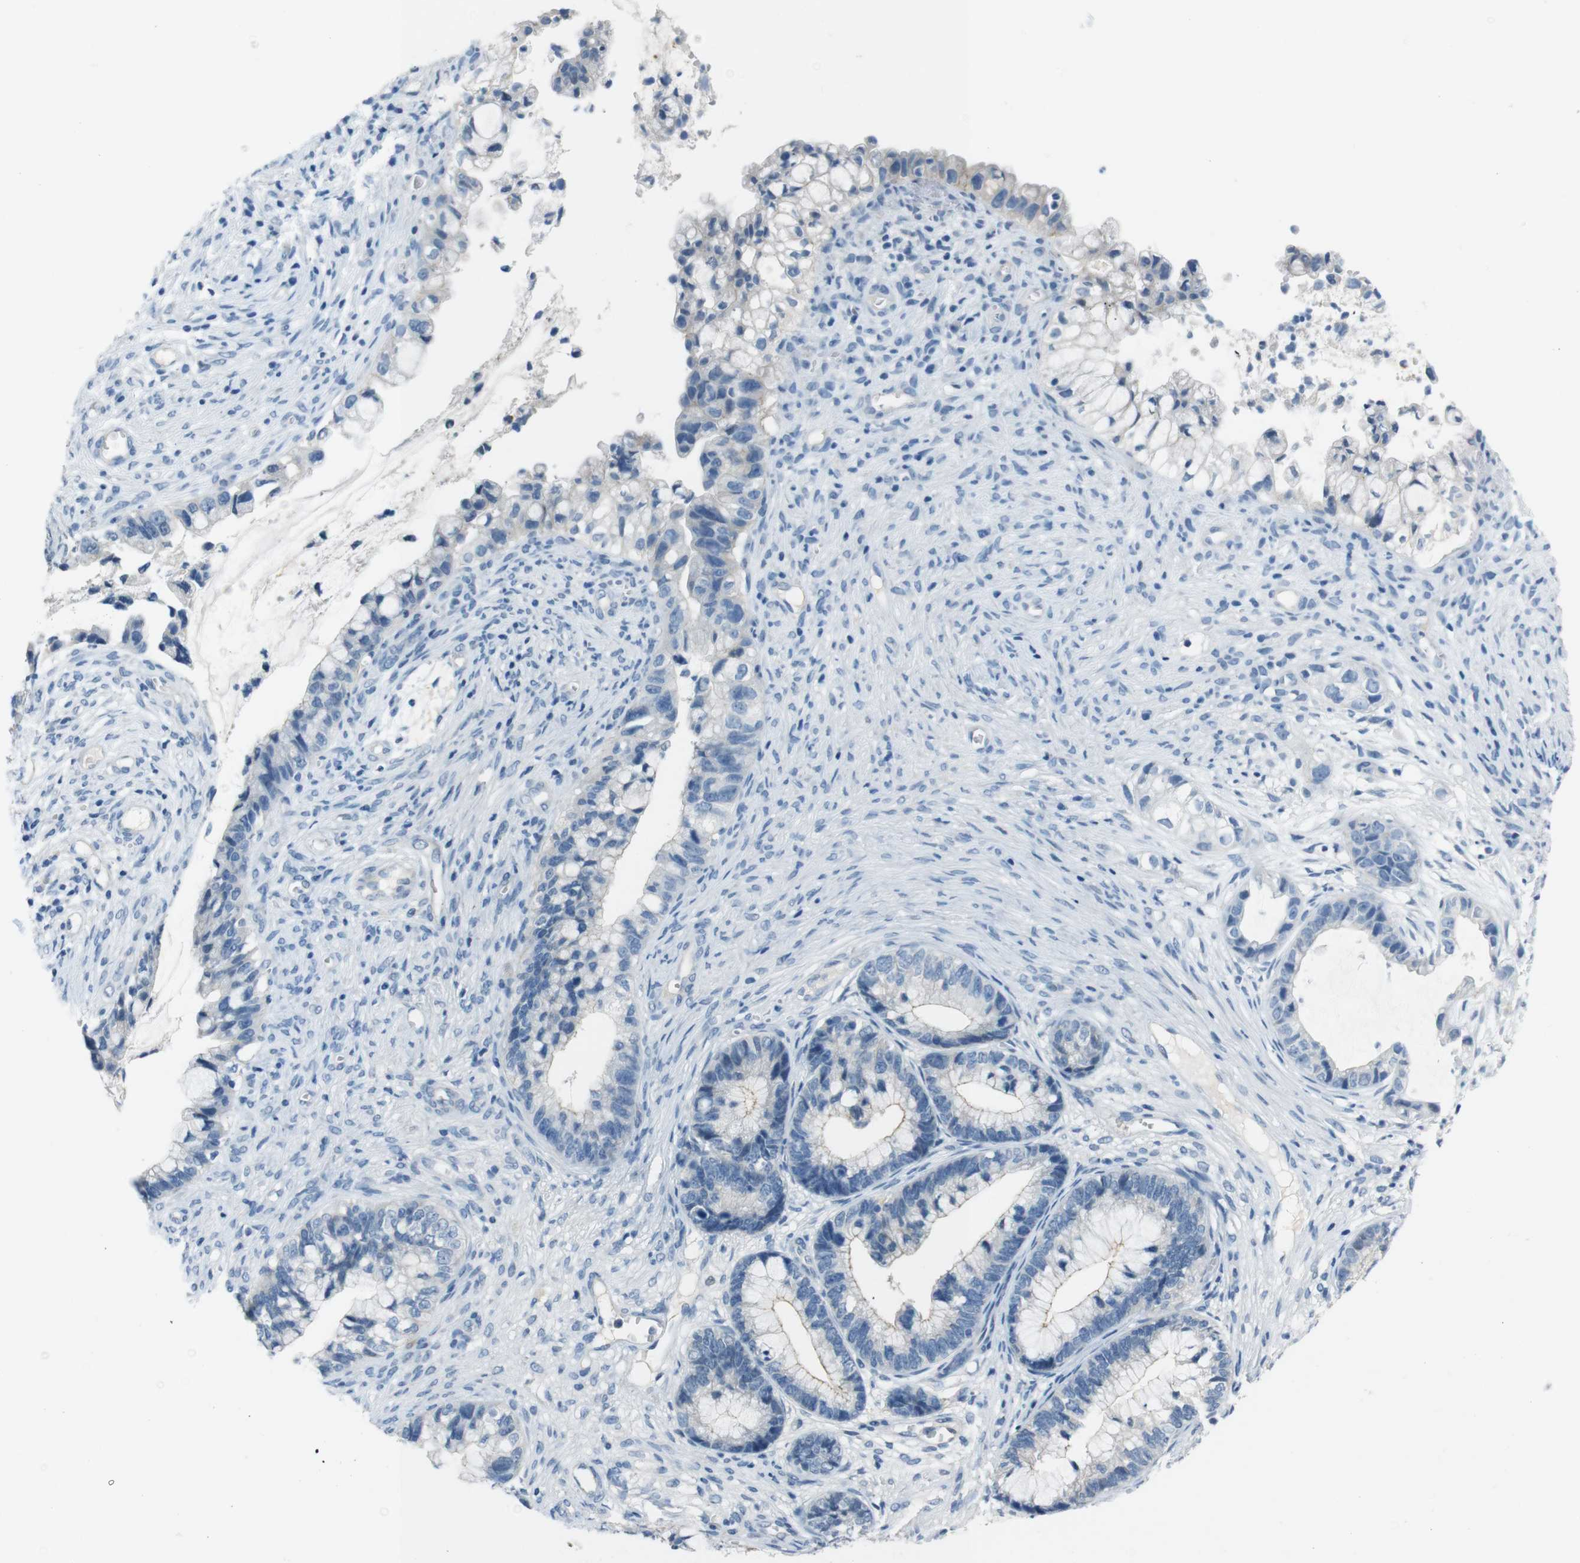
{"staining": {"intensity": "negative", "quantity": "none", "location": "none"}, "tissue": "cervical cancer", "cell_type": "Tumor cells", "image_type": "cancer", "snomed": [{"axis": "morphology", "description": "Adenocarcinoma, NOS"}, {"axis": "topography", "description": "Cervix"}], "caption": "Immunohistochemistry image of neoplastic tissue: human cervical cancer (adenocarcinoma) stained with DAB (3,3'-diaminobenzidine) reveals no significant protein positivity in tumor cells. (Stains: DAB immunohistochemistry (IHC) with hematoxylin counter stain, Microscopy: brightfield microscopy at high magnification).", "gene": "HRH2", "patient": {"sex": "female", "age": 44}}